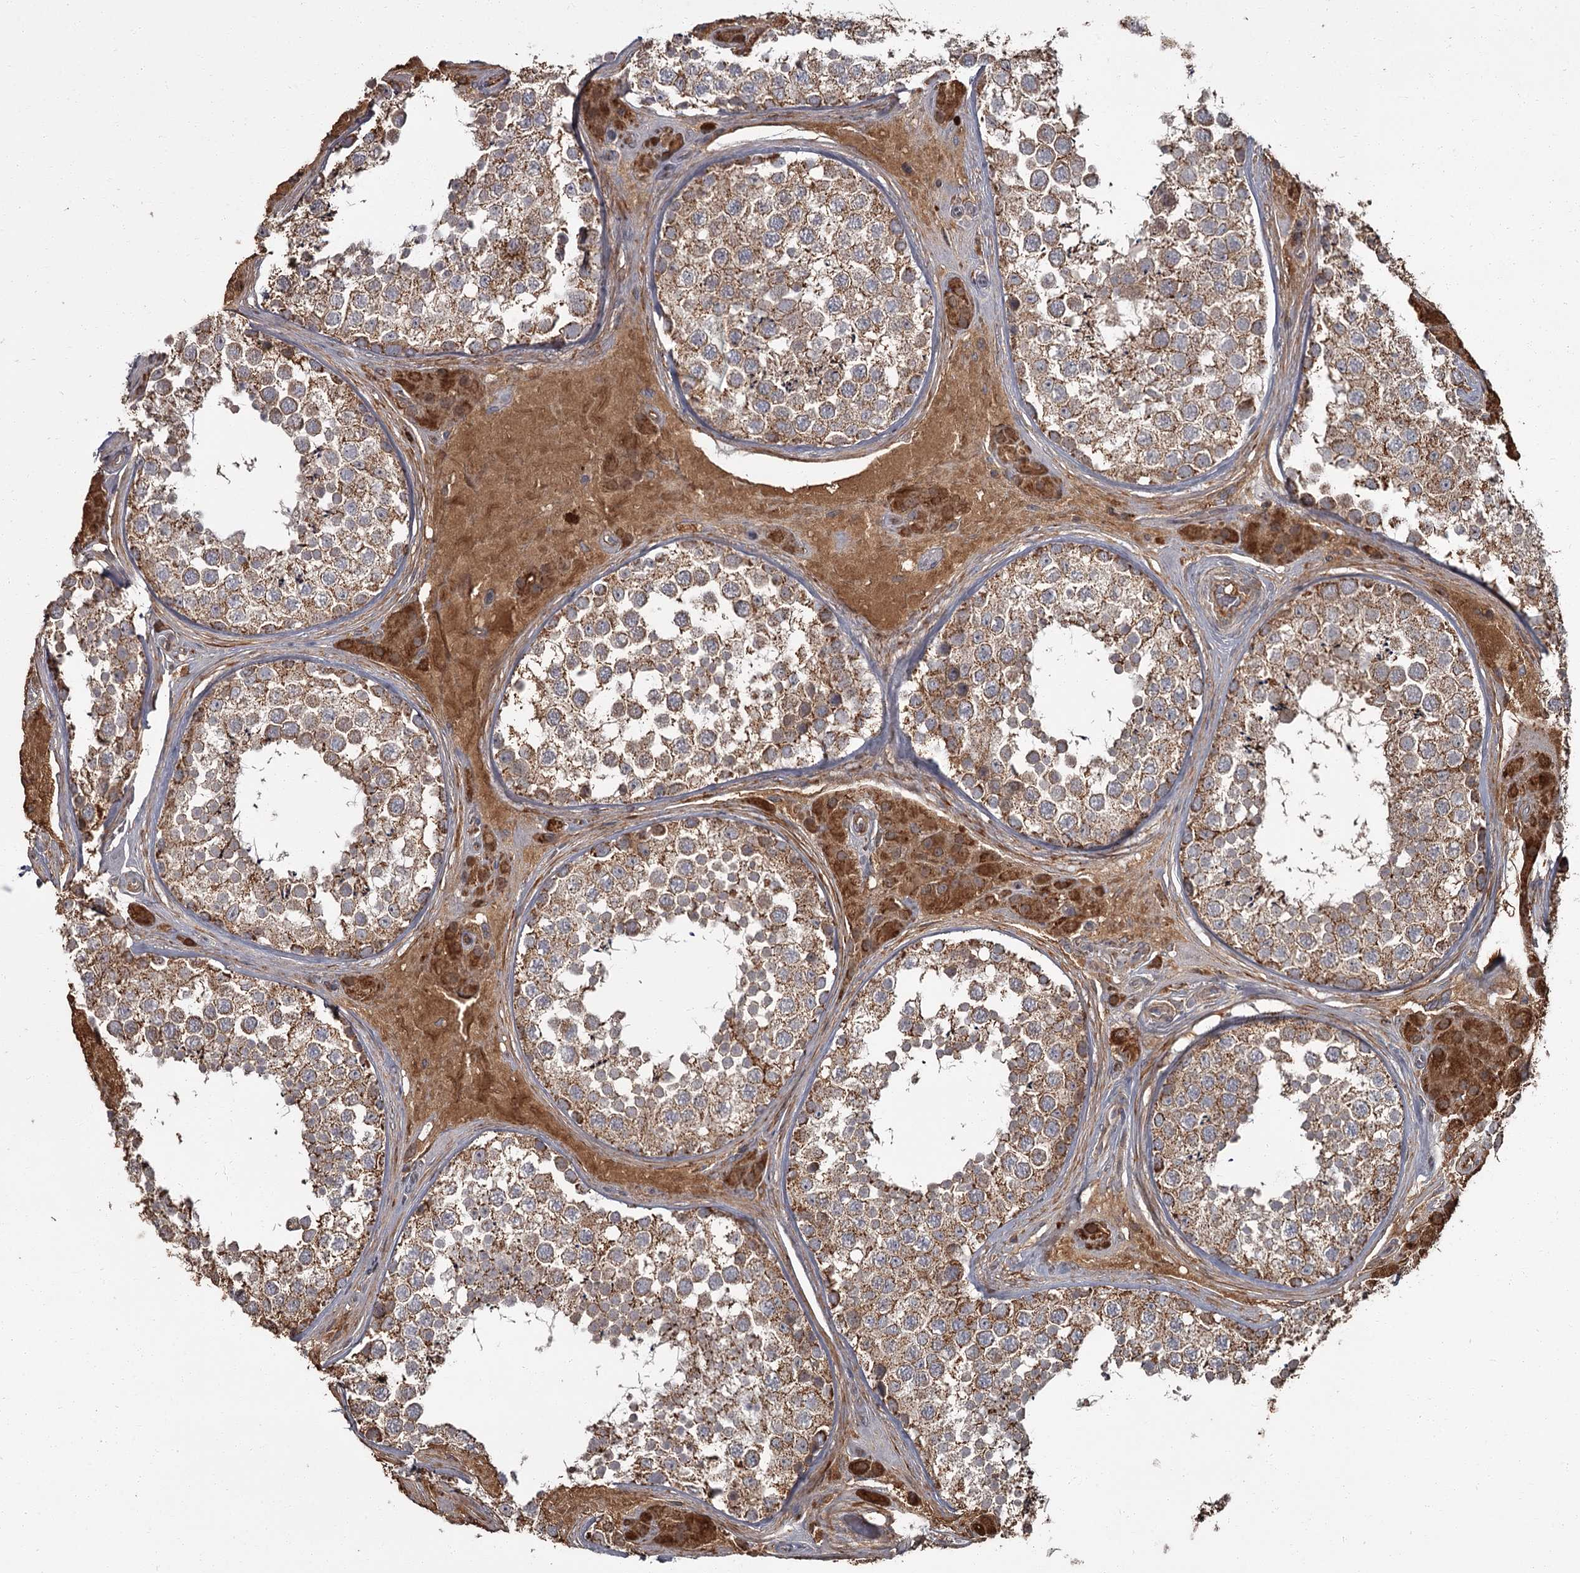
{"staining": {"intensity": "strong", "quantity": "25%-75%", "location": "cytoplasmic/membranous"}, "tissue": "testis", "cell_type": "Cells in seminiferous ducts", "image_type": "normal", "snomed": [{"axis": "morphology", "description": "Normal tissue, NOS"}, {"axis": "topography", "description": "Testis"}], "caption": "Strong cytoplasmic/membranous positivity for a protein is identified in about 25%-75% of cells in seminiferous ducts of benign testis using immunohistochemistry.", "gene": "THAP9", "patient": {"sex": "male", "age": 46}}